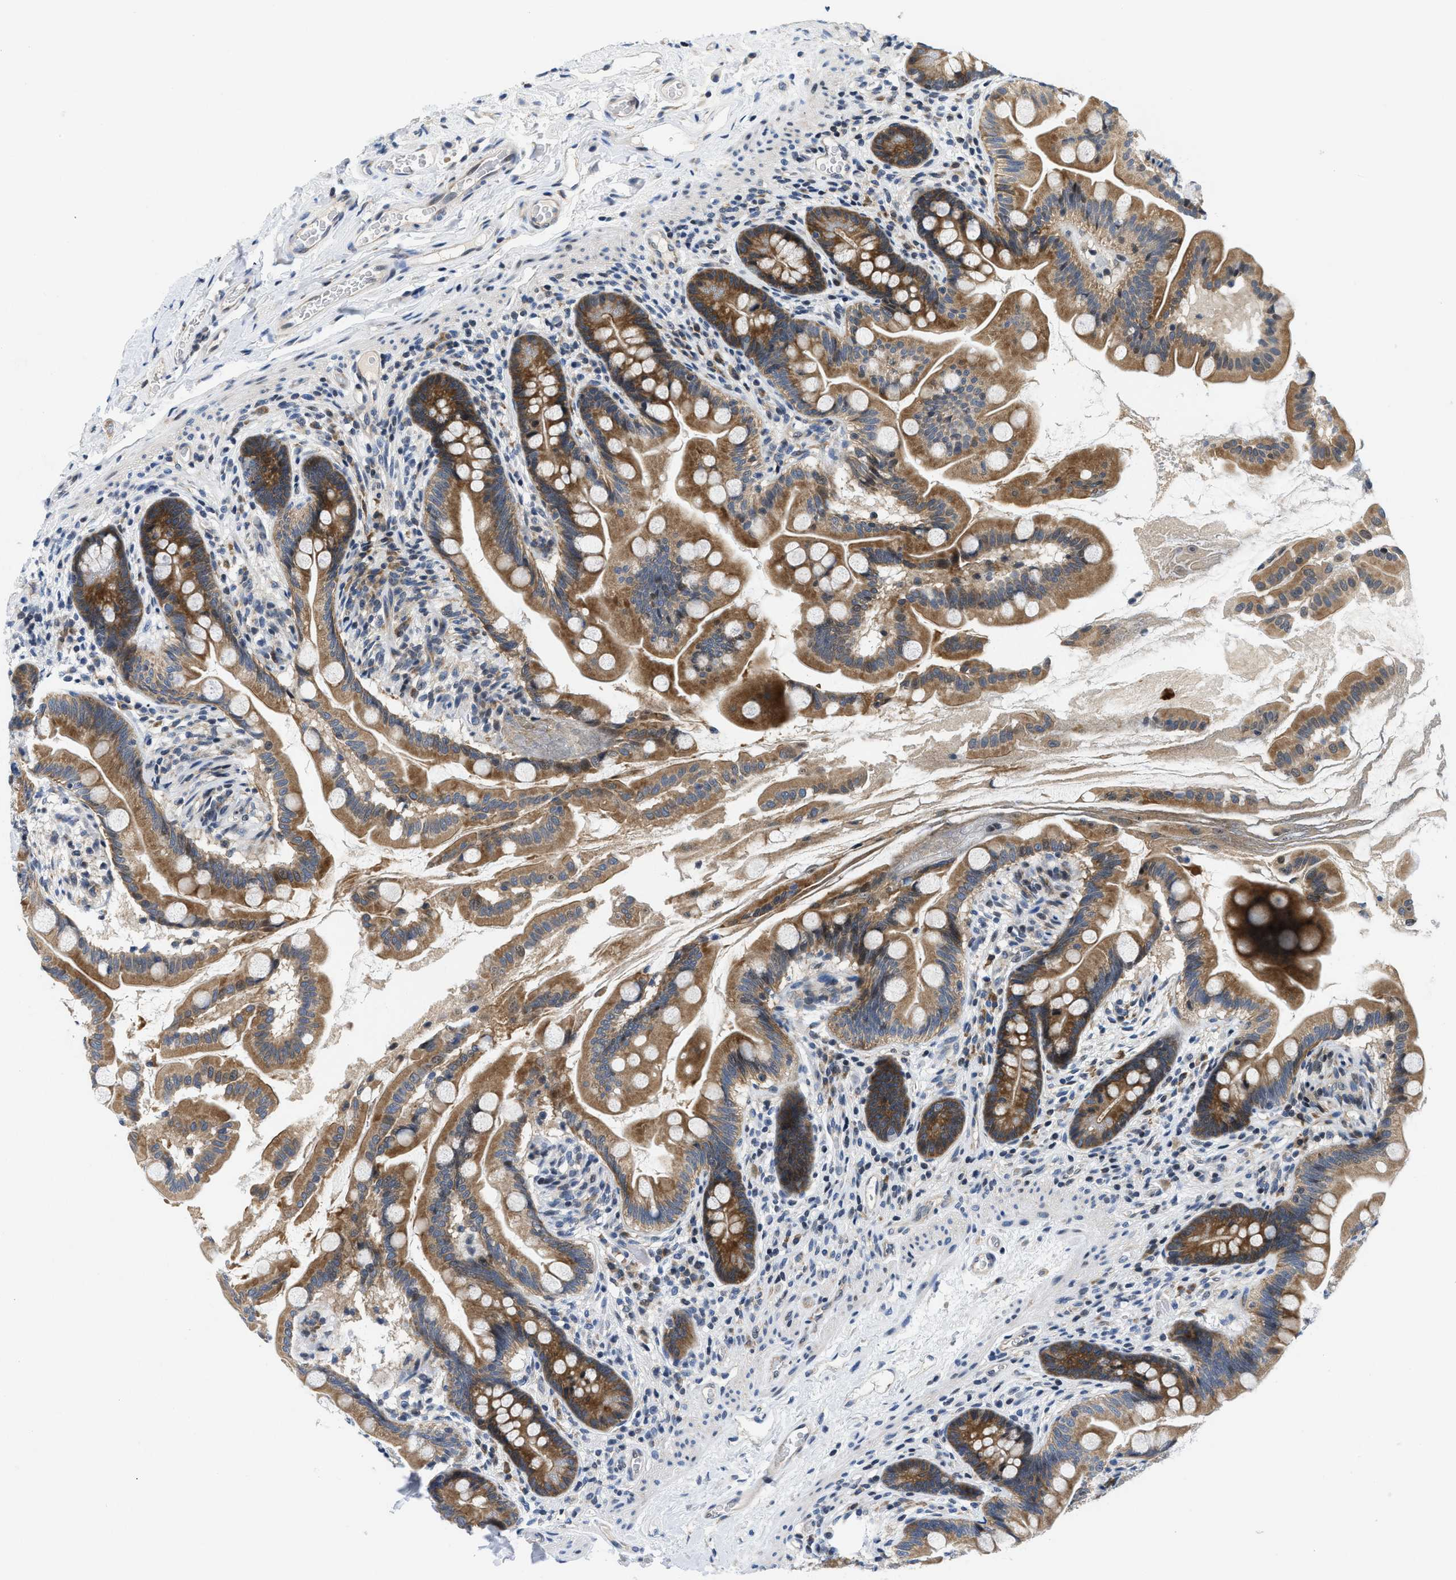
{"staining": {"intensity": "moderate", "quantity": ">75%", "location": "cytoplasmic/membranous"}, "tissue": "small intestine", "cell_type": "Glandular cells", "image_type": "normal", "snomed": [{"axis": "morphology", "description": "Normal tissue, NOS"}, {"axis": "topography", "description": "Small intestine"}], "caption": "Immunohistochemistry of benign human small intestine displays medium levels of moderate cytoplasmic/membranous positivity in approximately >75% of glandular cells. The protein of interest is shown in brown color, while the nuclei are stained blue.", "gene": "IKBKE", "patient": {"sex": "female", "age": 56}}